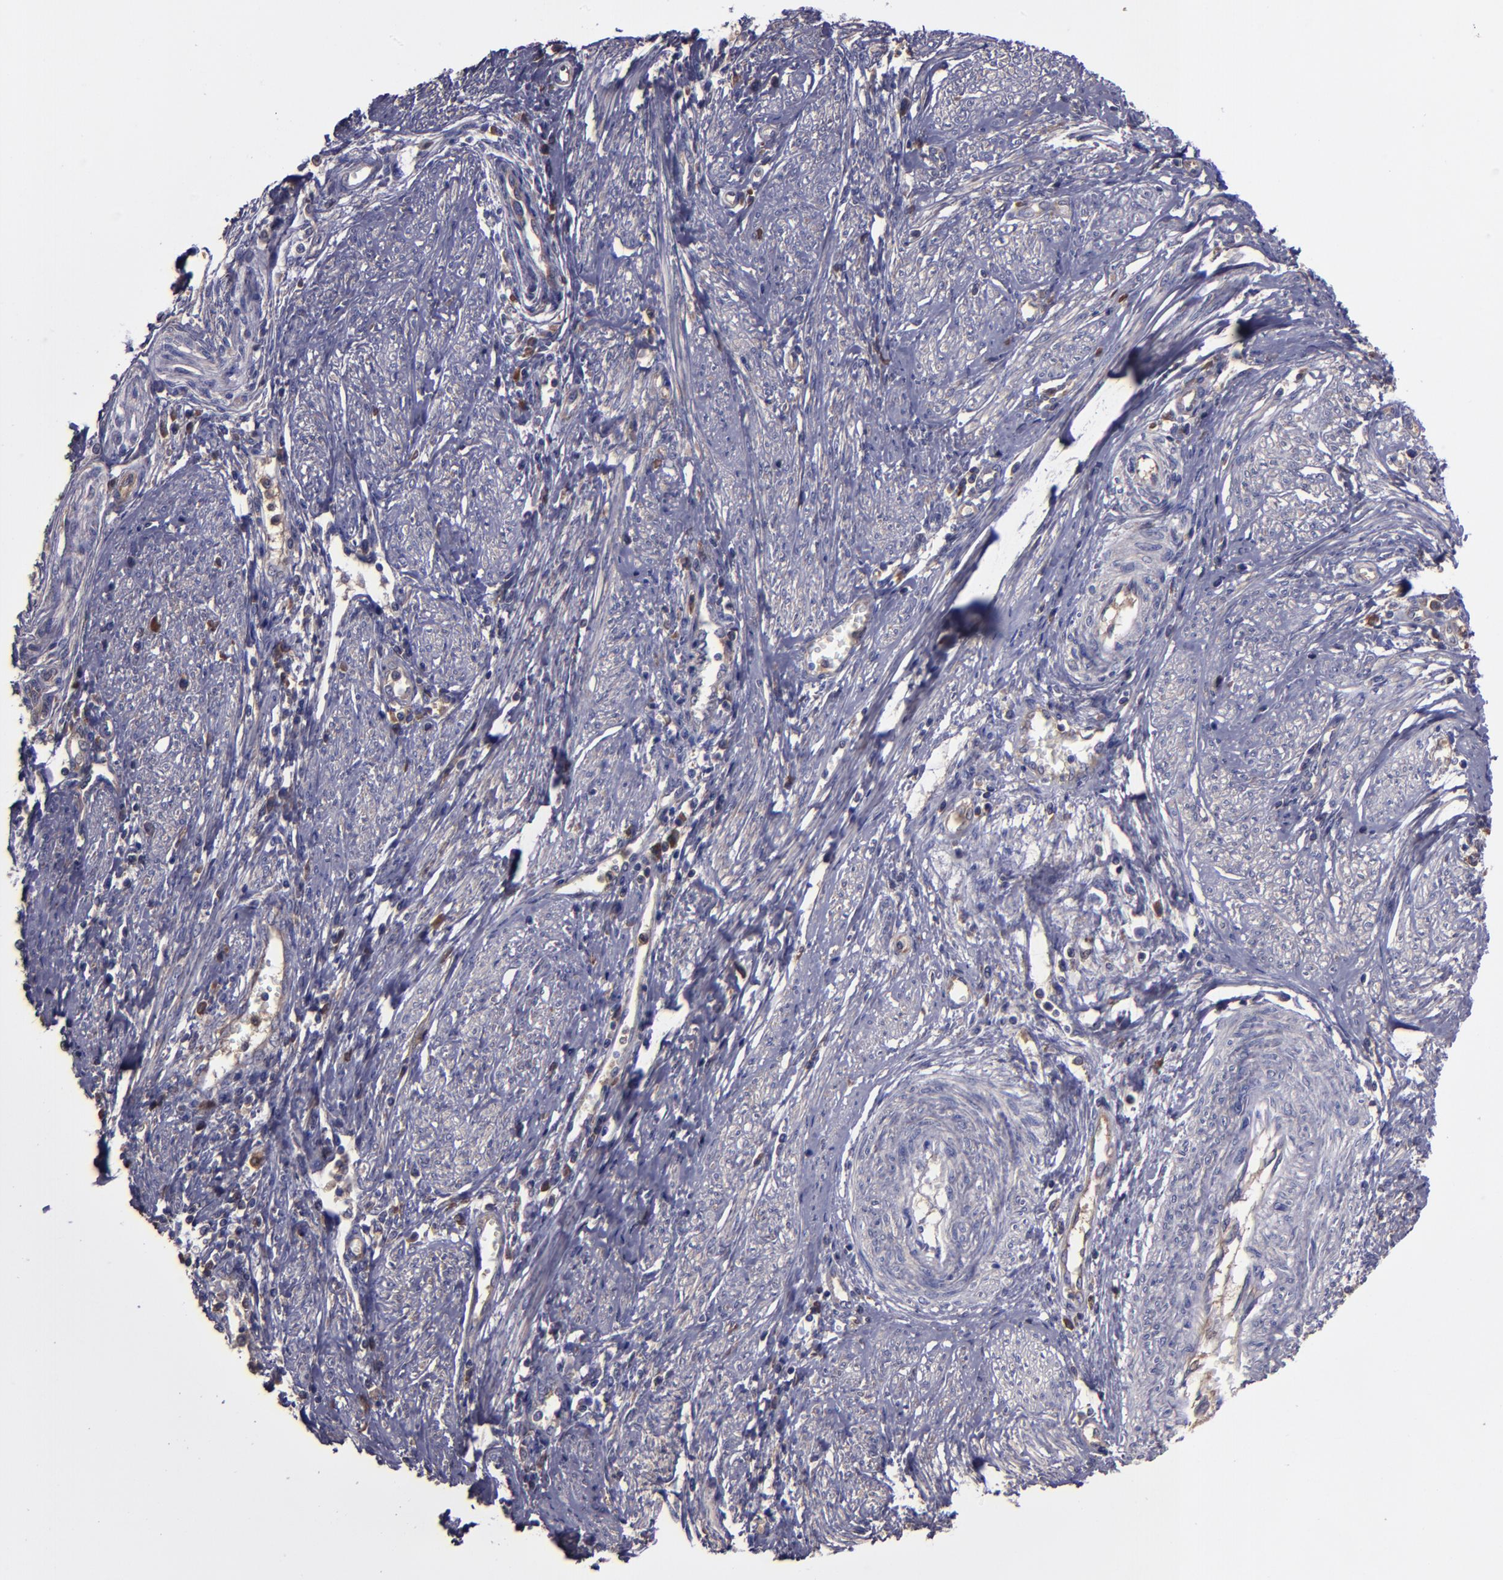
{"staining": {"intensity": "weak", "quantity": "<25%", "location": "cytoplasmic/membranous"}, "tissue": "cervical cancer", "cell_type": "Tumor cells", "image_type": "cancer", "snomed": [{"axis": "morphology", "description": "Adenocarcinoma, NOS"}, {"axis": "topography", "description": "Cervix"}], "caption": "Immunohistochemistry histopathology image of neoplastic tissue: human cervical adenocarcinoma stained with DAB (3,3'-diaminobenzidine) shows no significant protein positivity in tumor cells.", "gene": "CARS1", "patient": {"sex": "female", "age": 36}}